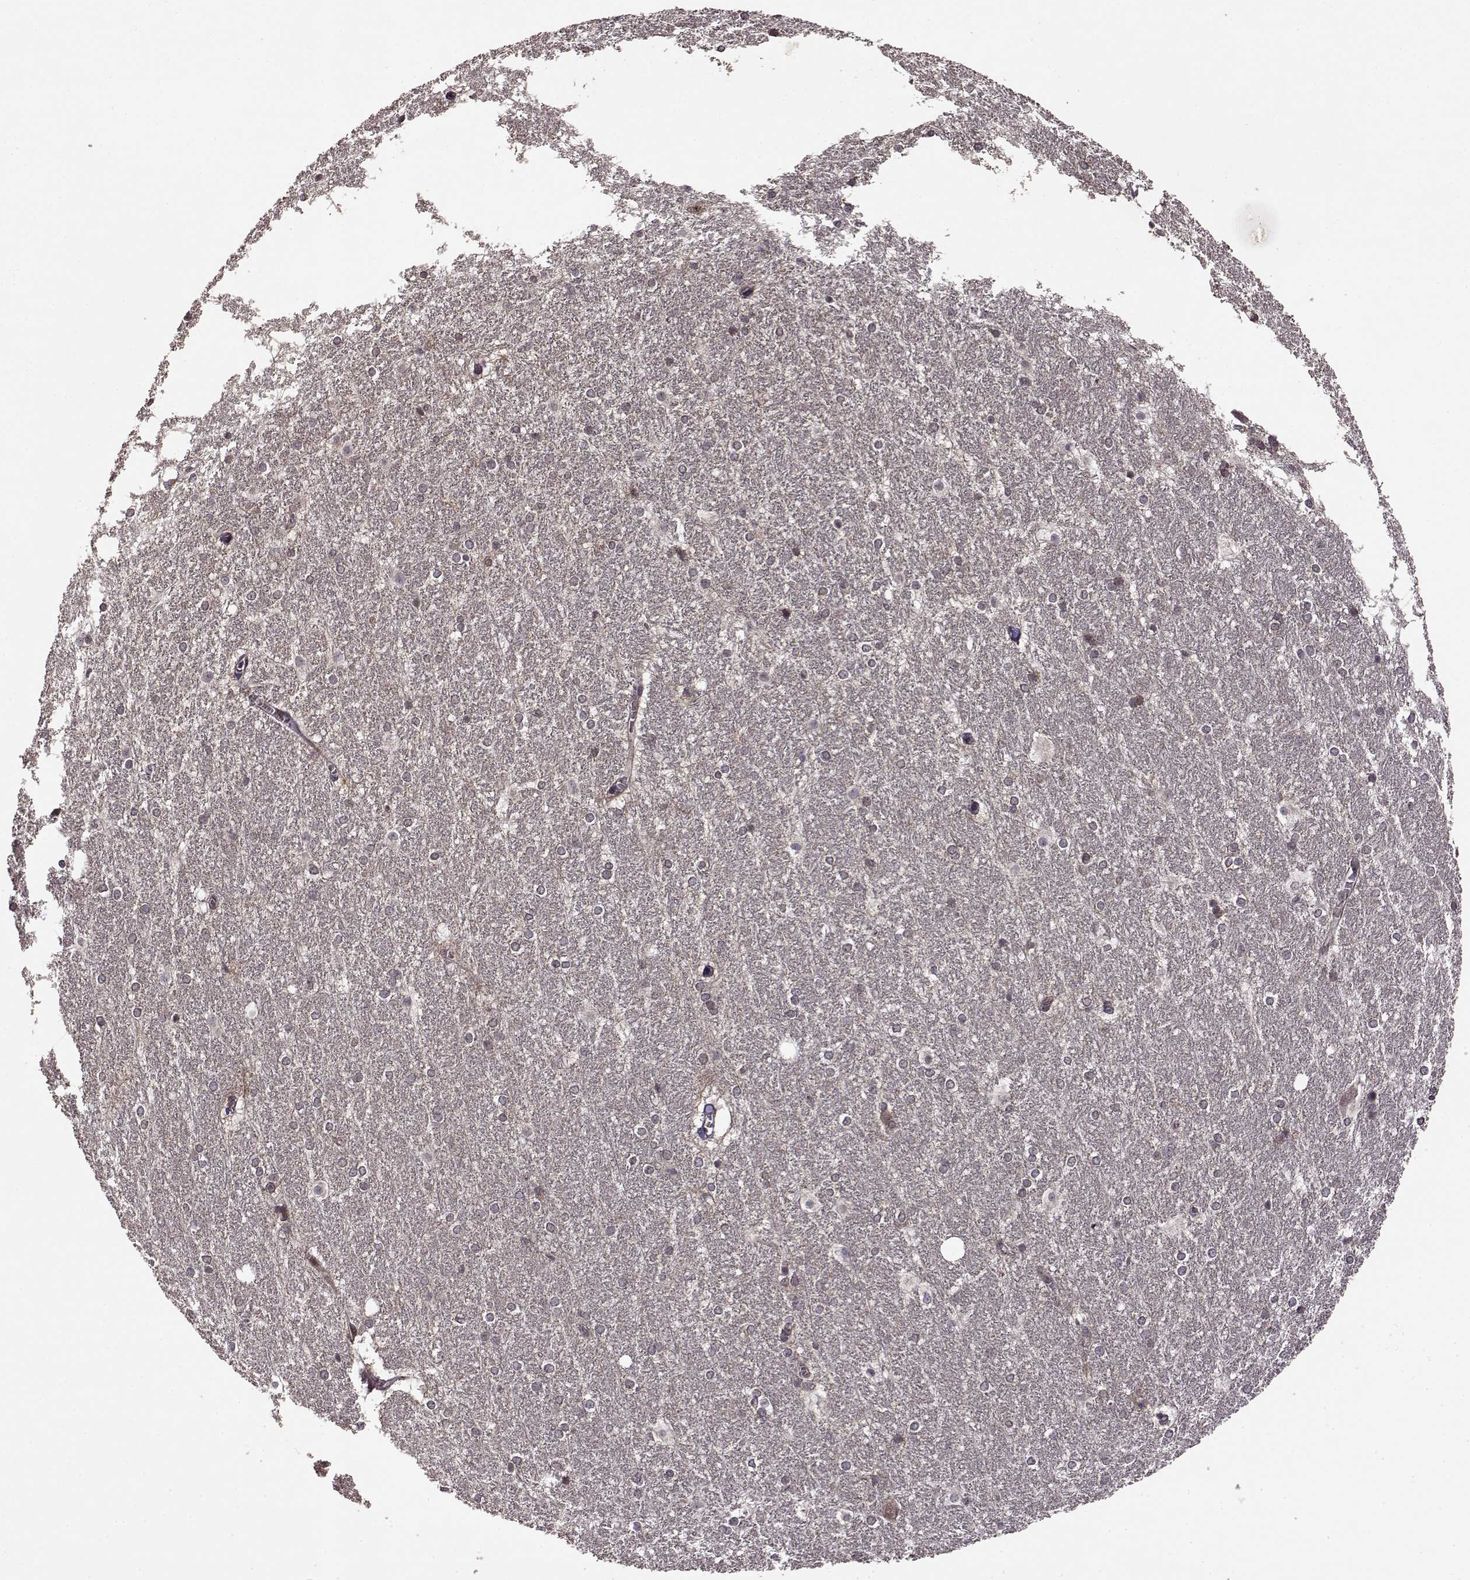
{"staining": {"intensity": "moderate", "quantity": "<25%", "location": "cytoplasmic/membranous"}, "tissue": "hippocampus", "cell_type": "Glial cells", "image_type": "normal", "snomed": [{"axis": "morphology", "description": "Normal tissue, NOS"}, {"axis": "topography", "description": "Cerebral cortex"}, {"axis": "topography", "description": "Hippocampus"}], "caption": "Moderate cytoplasmic/membranous staining is seen in about <25% of glial cells in normal hippocampus. Immunohistochemistry (ihc) stains the protein of interest in brown and the nuclei are stained blue.", "gene": "TRMU", "patient": {"sex": "female", "age": 19}}